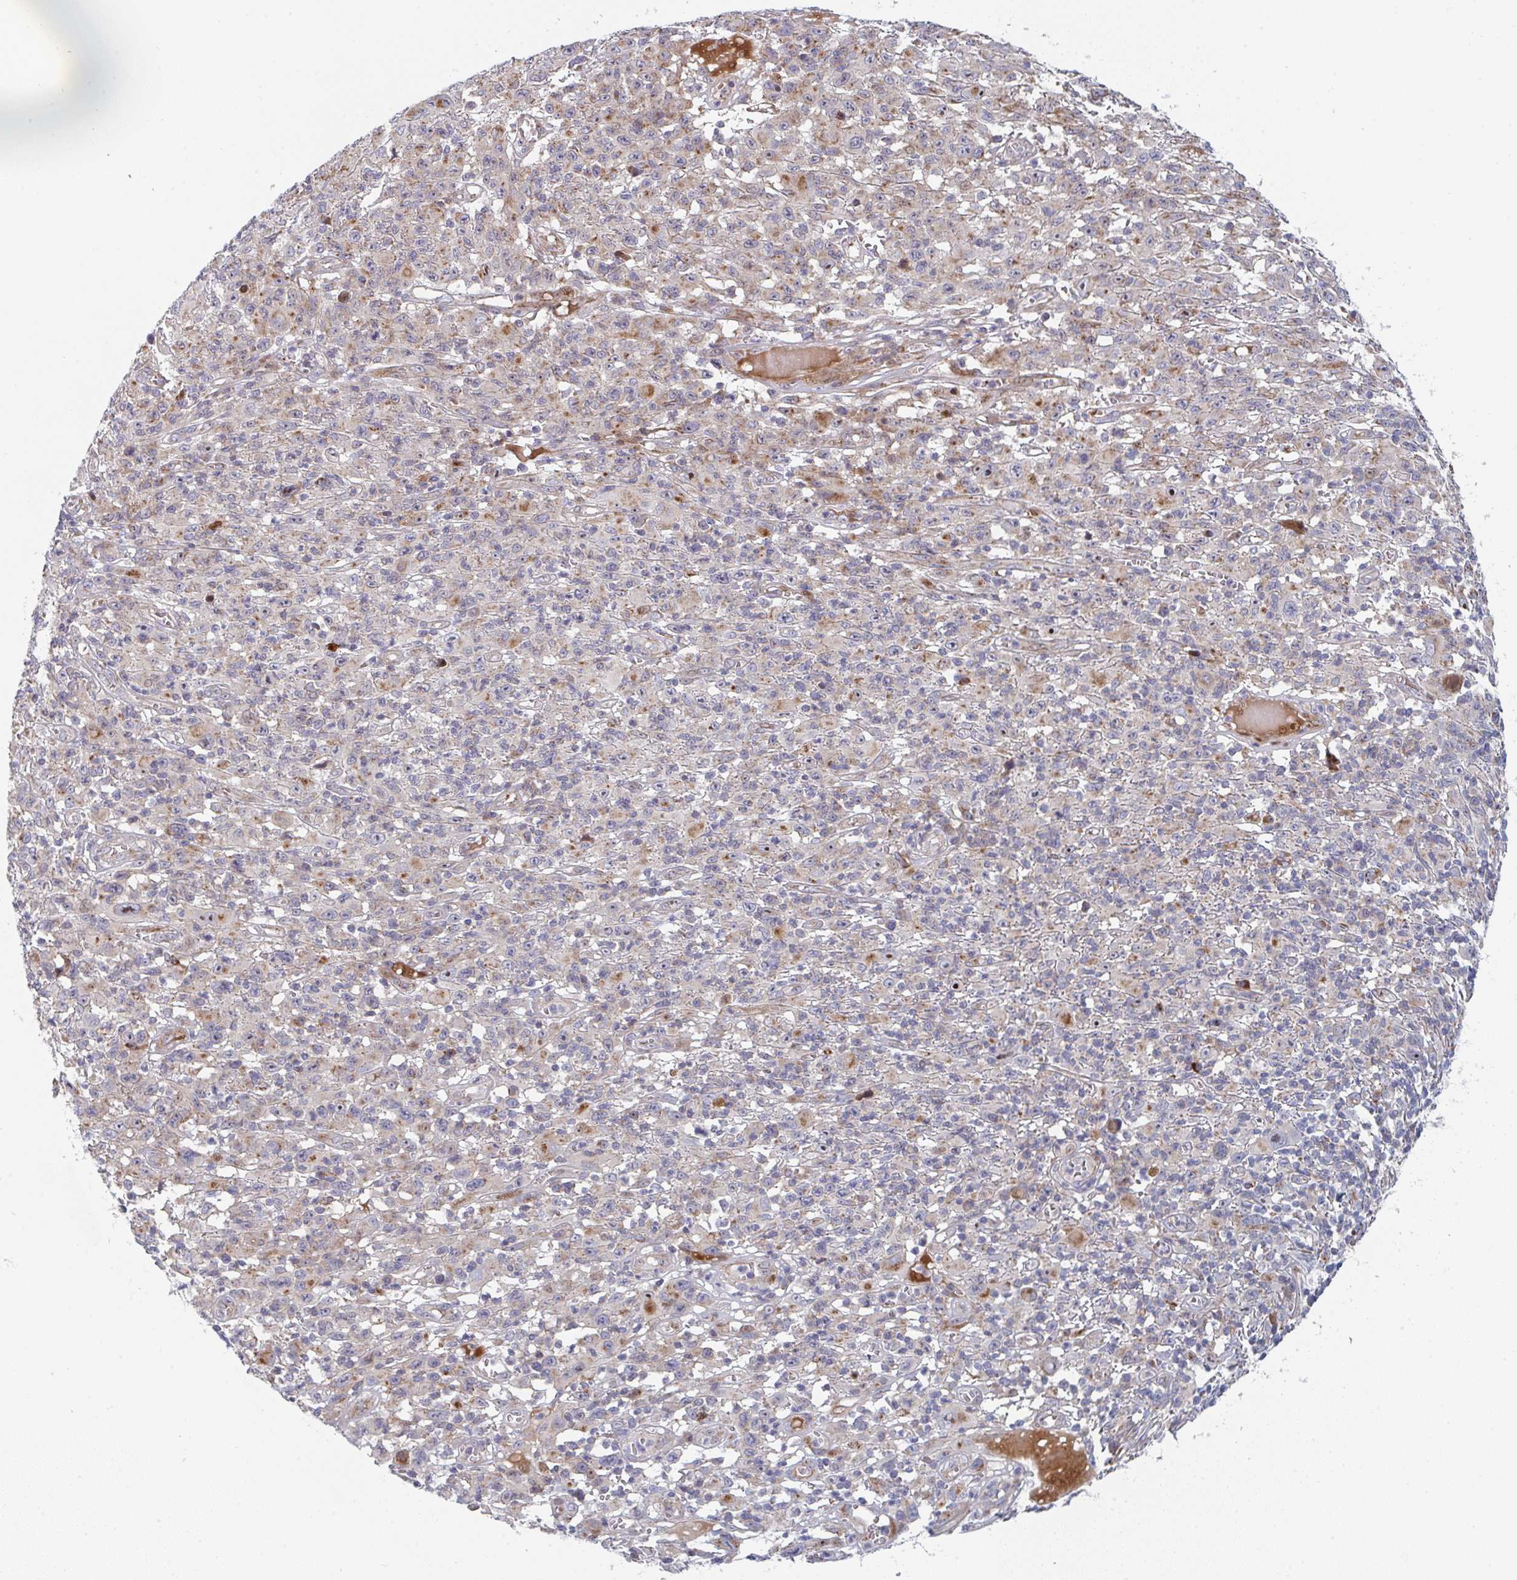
{"staining": {"intensity": "moderate", "quantity": "25%-75%", "location": "cytoplasmic/membranous"}, "tissue": "melanoma", "cell_type": "Tumor cells", "image_type": "cancer", "snomed": [{"axis": "morphology", "description": "Malignant melanoma, NOS"}, {"axis": "topography", "description": "Skin"}], "caption": "A medium amount of moderate cytoplasmic/membranous staining is present in about 25%-75% of tumor cells in malignant melanoma tissue. Immunohistochemistry (ihc) stains the protein of interest in brown and the nuclei are stained blue.", "gene": "ZNF644", "patient": {"sex": "male", "age": 46}}